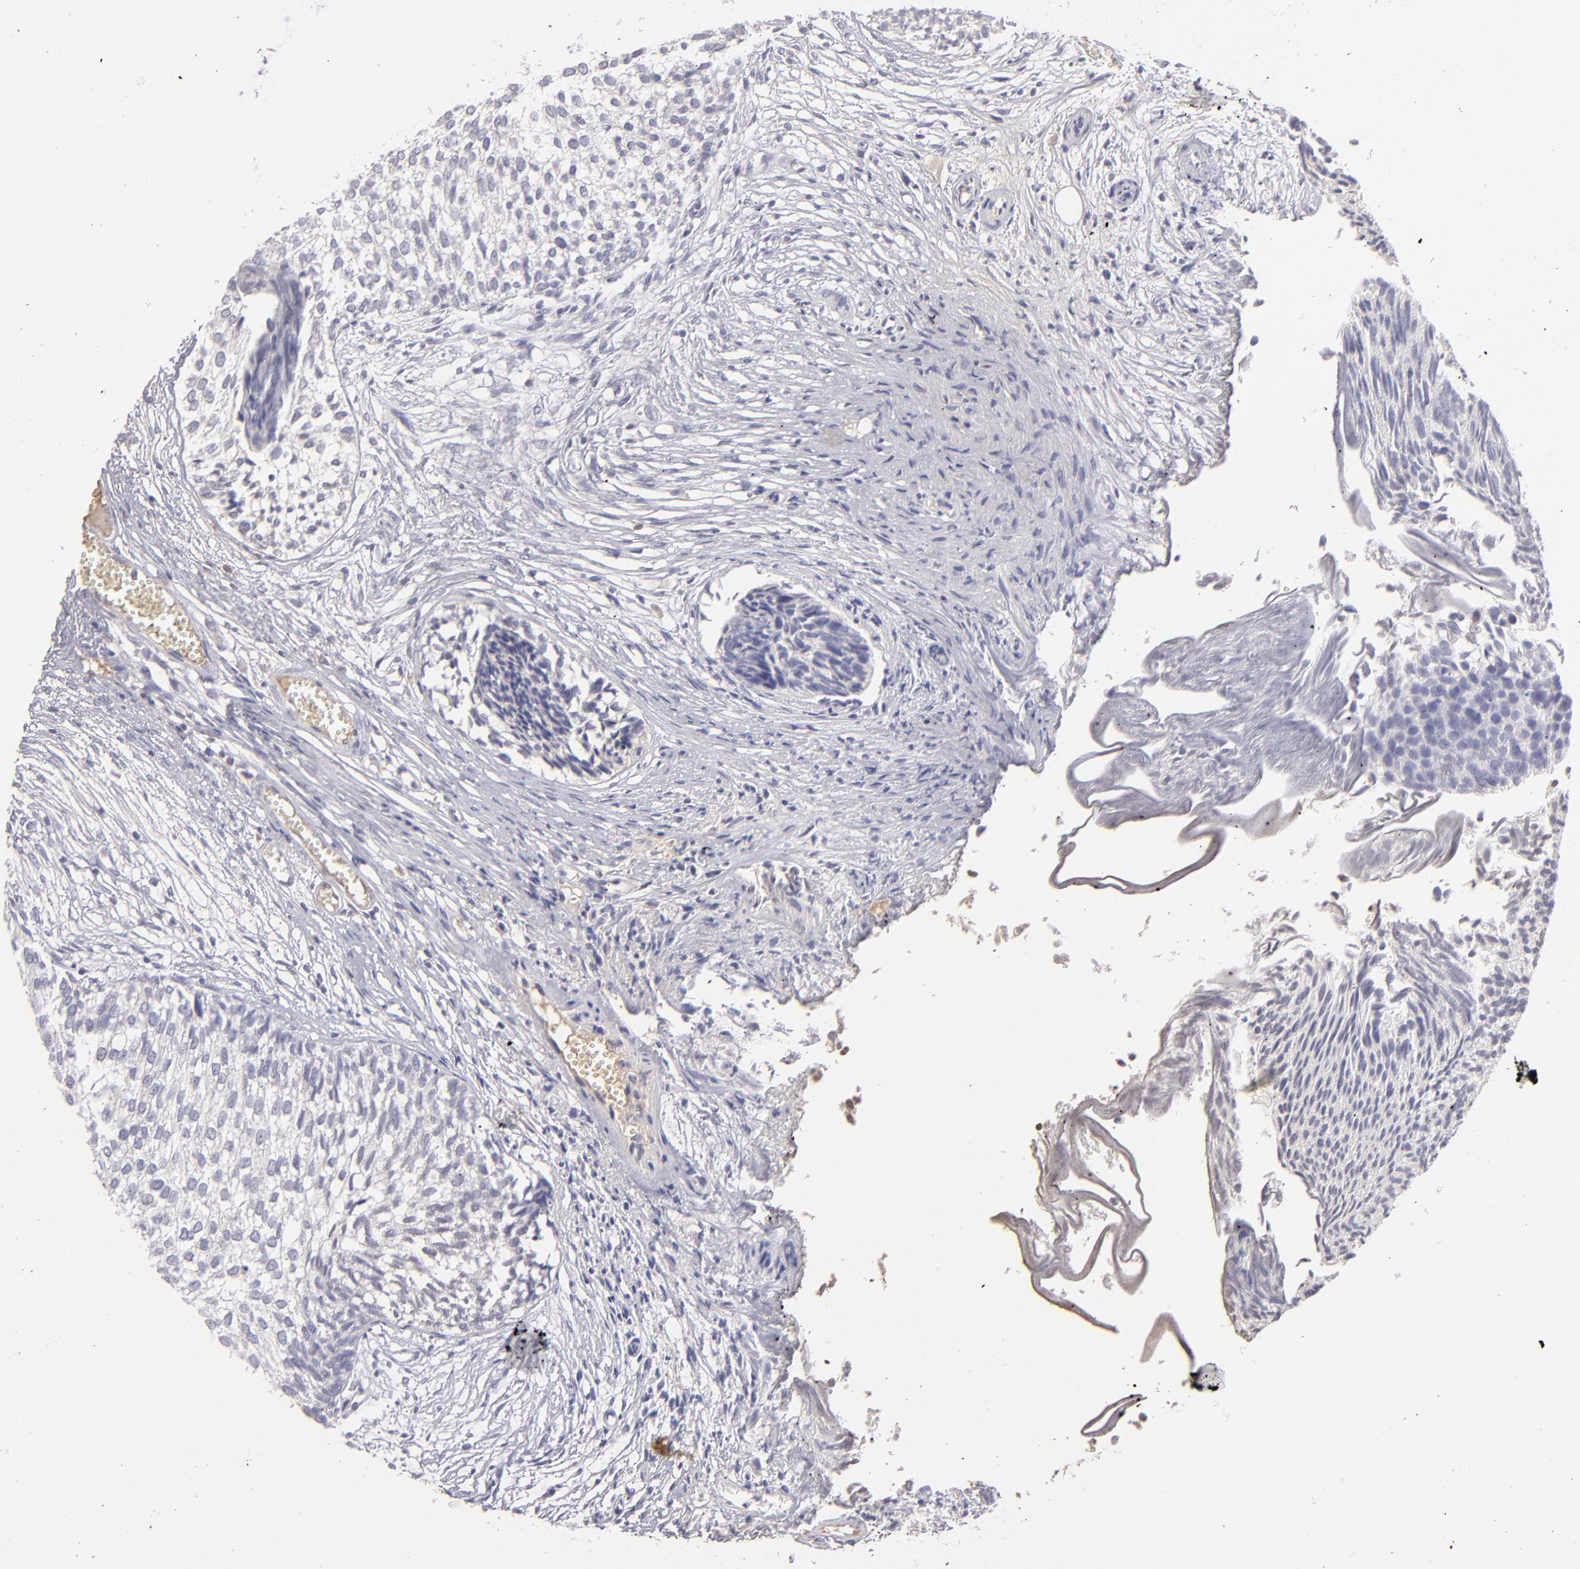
{"staining": {"intensity": "negative", "quantity": "none", "location": "none"}, "tissue": "urothelial cancer", "cell_type": "Tumor cells", "image_type": "cancer", "snomed": [{"axis": "morphology", "description": "Urothelial carcinoma, Low grade"}, {"axis": "topography", "description": "Urinary bladder"}], "caption": "This photomicrograph is of urothelial cancer stained with immunohistochemistry (IHC) to label a protein in brown with the nuclei are counter-stained blue. There is no staining in tumor cells.", "gene": "ABCC4", "patient": {"sex": "male", "age": 84}}